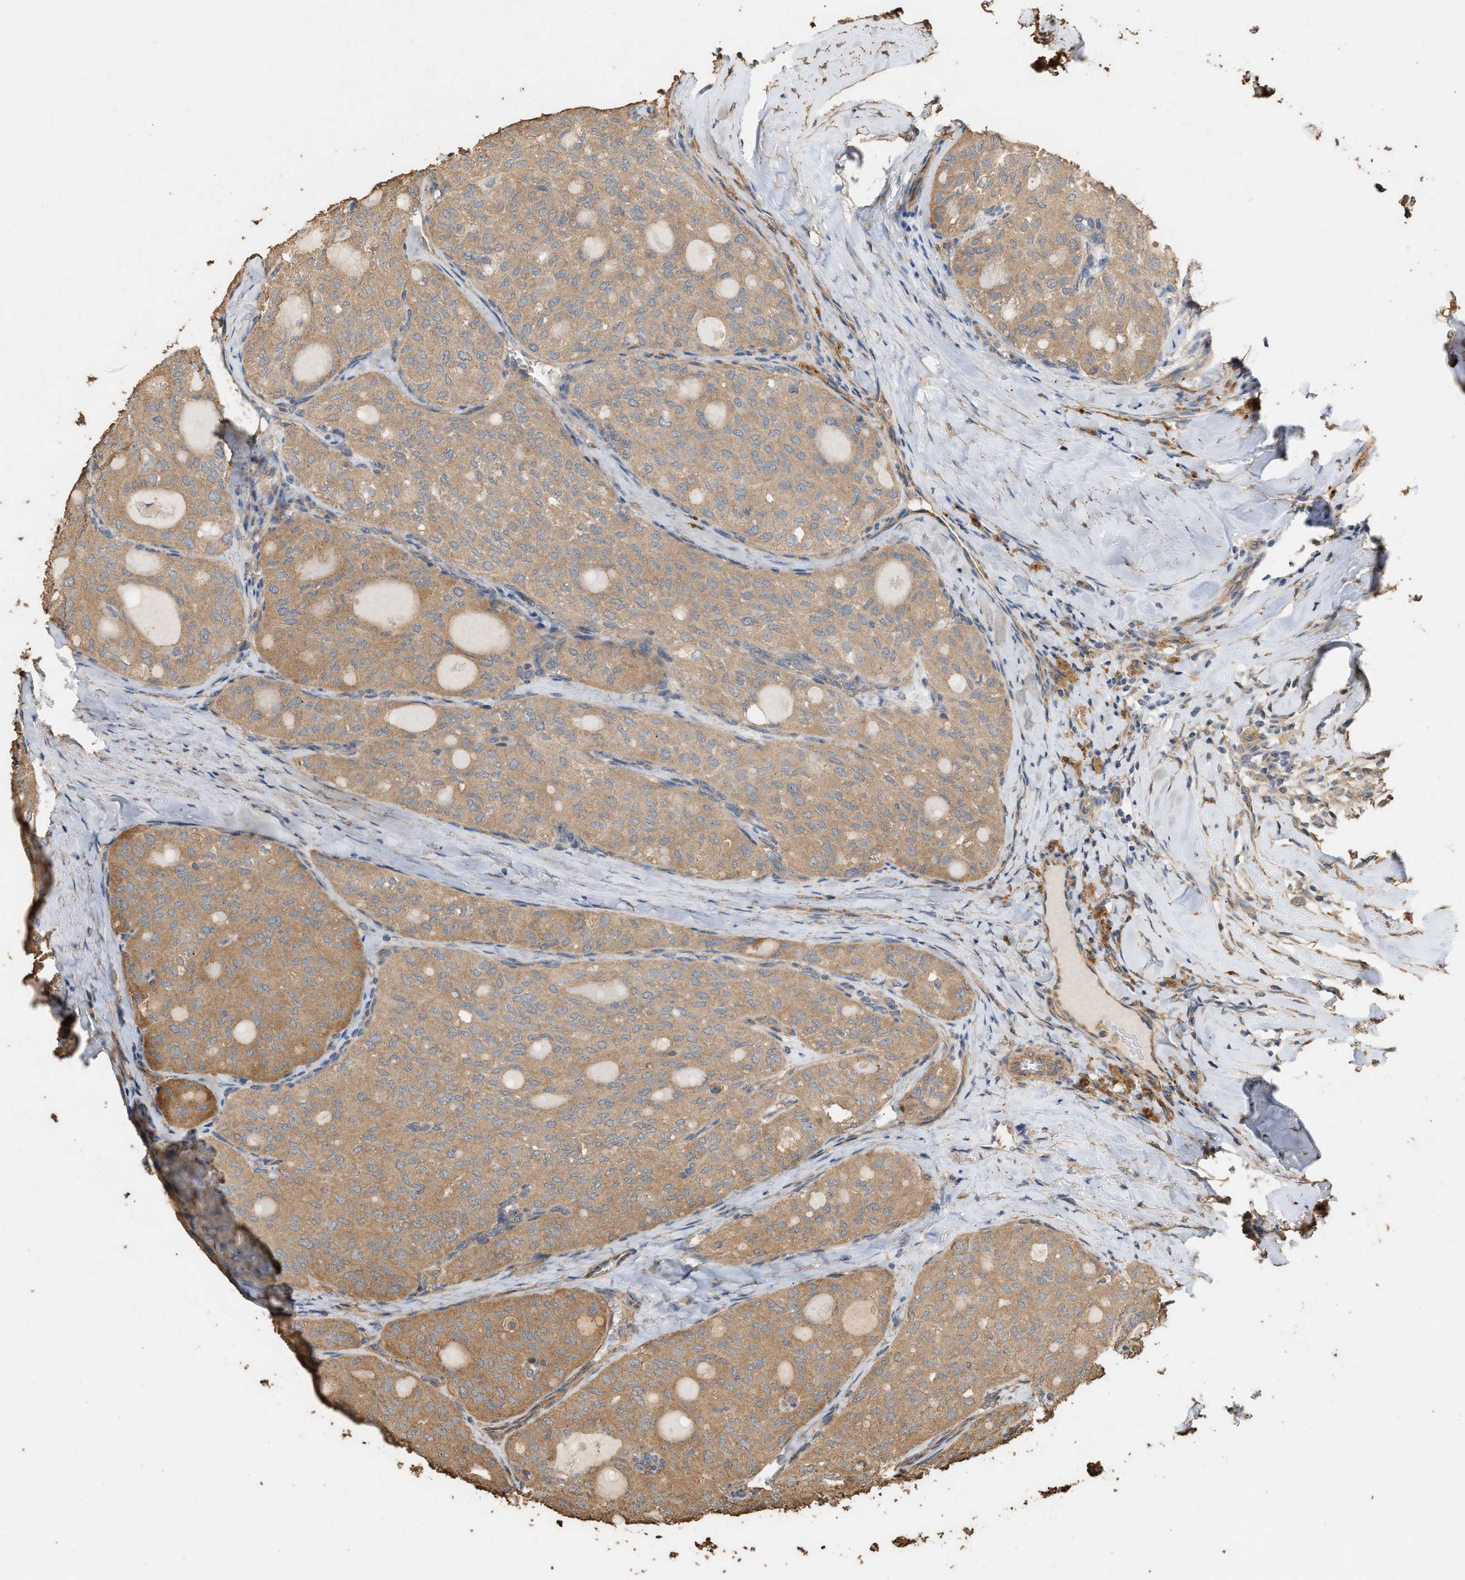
{"staining": {"intensity": "weak", "quantity": ">75%", "location": "cytoplasmic/membranous"}, "tissue": "thyroid cancer", "cell_type": "Tumor cells", "image_type": "cancer", "snomed": [{"axis": "morphology", "description": "Follicular adenoma carcinoma, NOS"}, {"axis": "topography", "description": "Thyroid gland"}], "caption": "Brown immunohistochemical staining in human thyroid cancer reveals weak cytoplasmic/membranous expression in approximately >75% of tumor cells.", "gene": "DCAF7", "patient": {"sex": "male", "age": 75}}